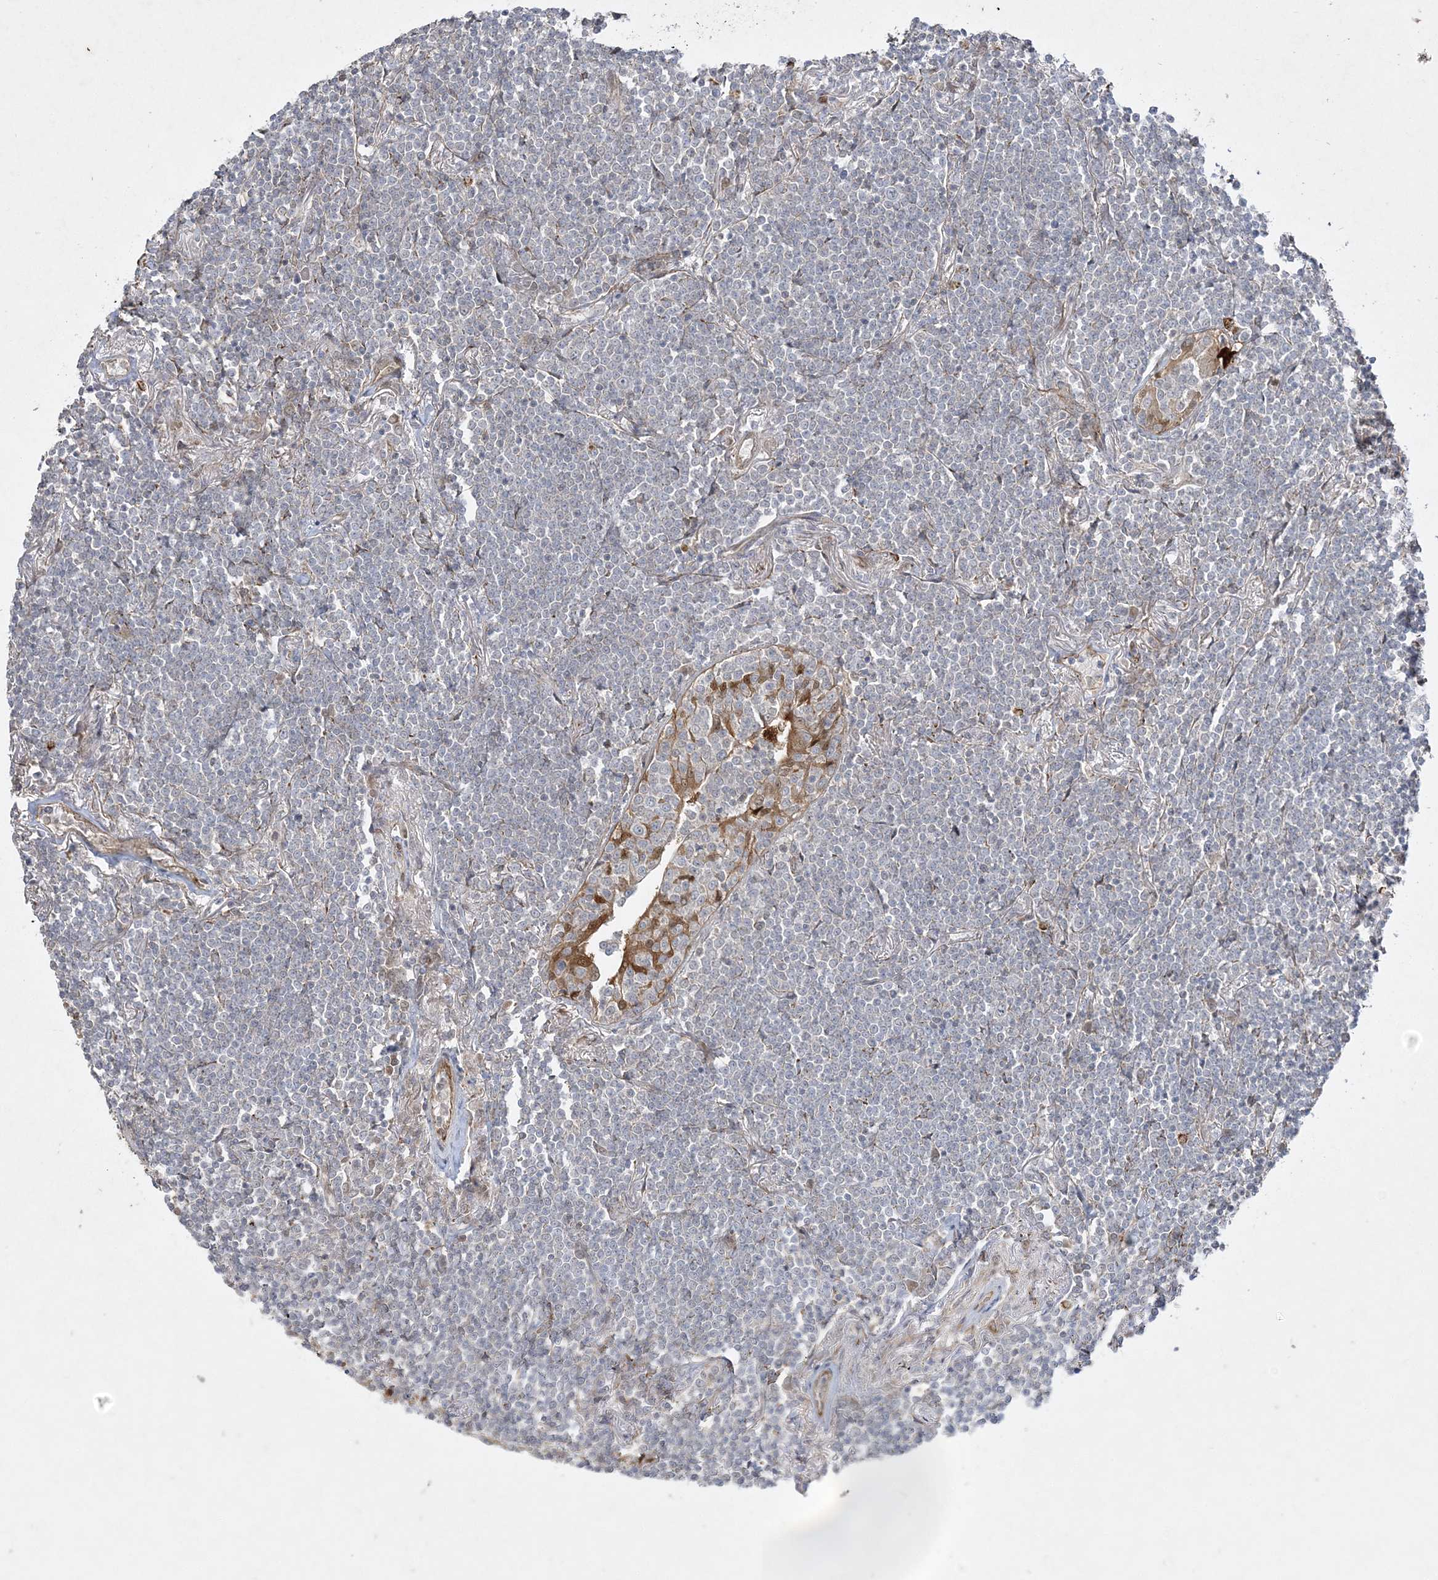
{"staining": {"intensity": "negative", "quantity": "none", "location": "none"}, "tissue": "lymphoma", "cell_type": "Tumor cells", "image_type": "cancer", "snomed": [{"axis": "morphology", "description": "Malignant lymphoma, non-Hodgkin's type, Low grade"}, {"axis": "topography", "description": "Lung"}], "caption": "IHC photomicrograph of human lymphoma stained for a protein (brown), which reveals no expression in tumor cells.", "gene": "INPP1", "patient": {"sex": "female", "age": 71}}